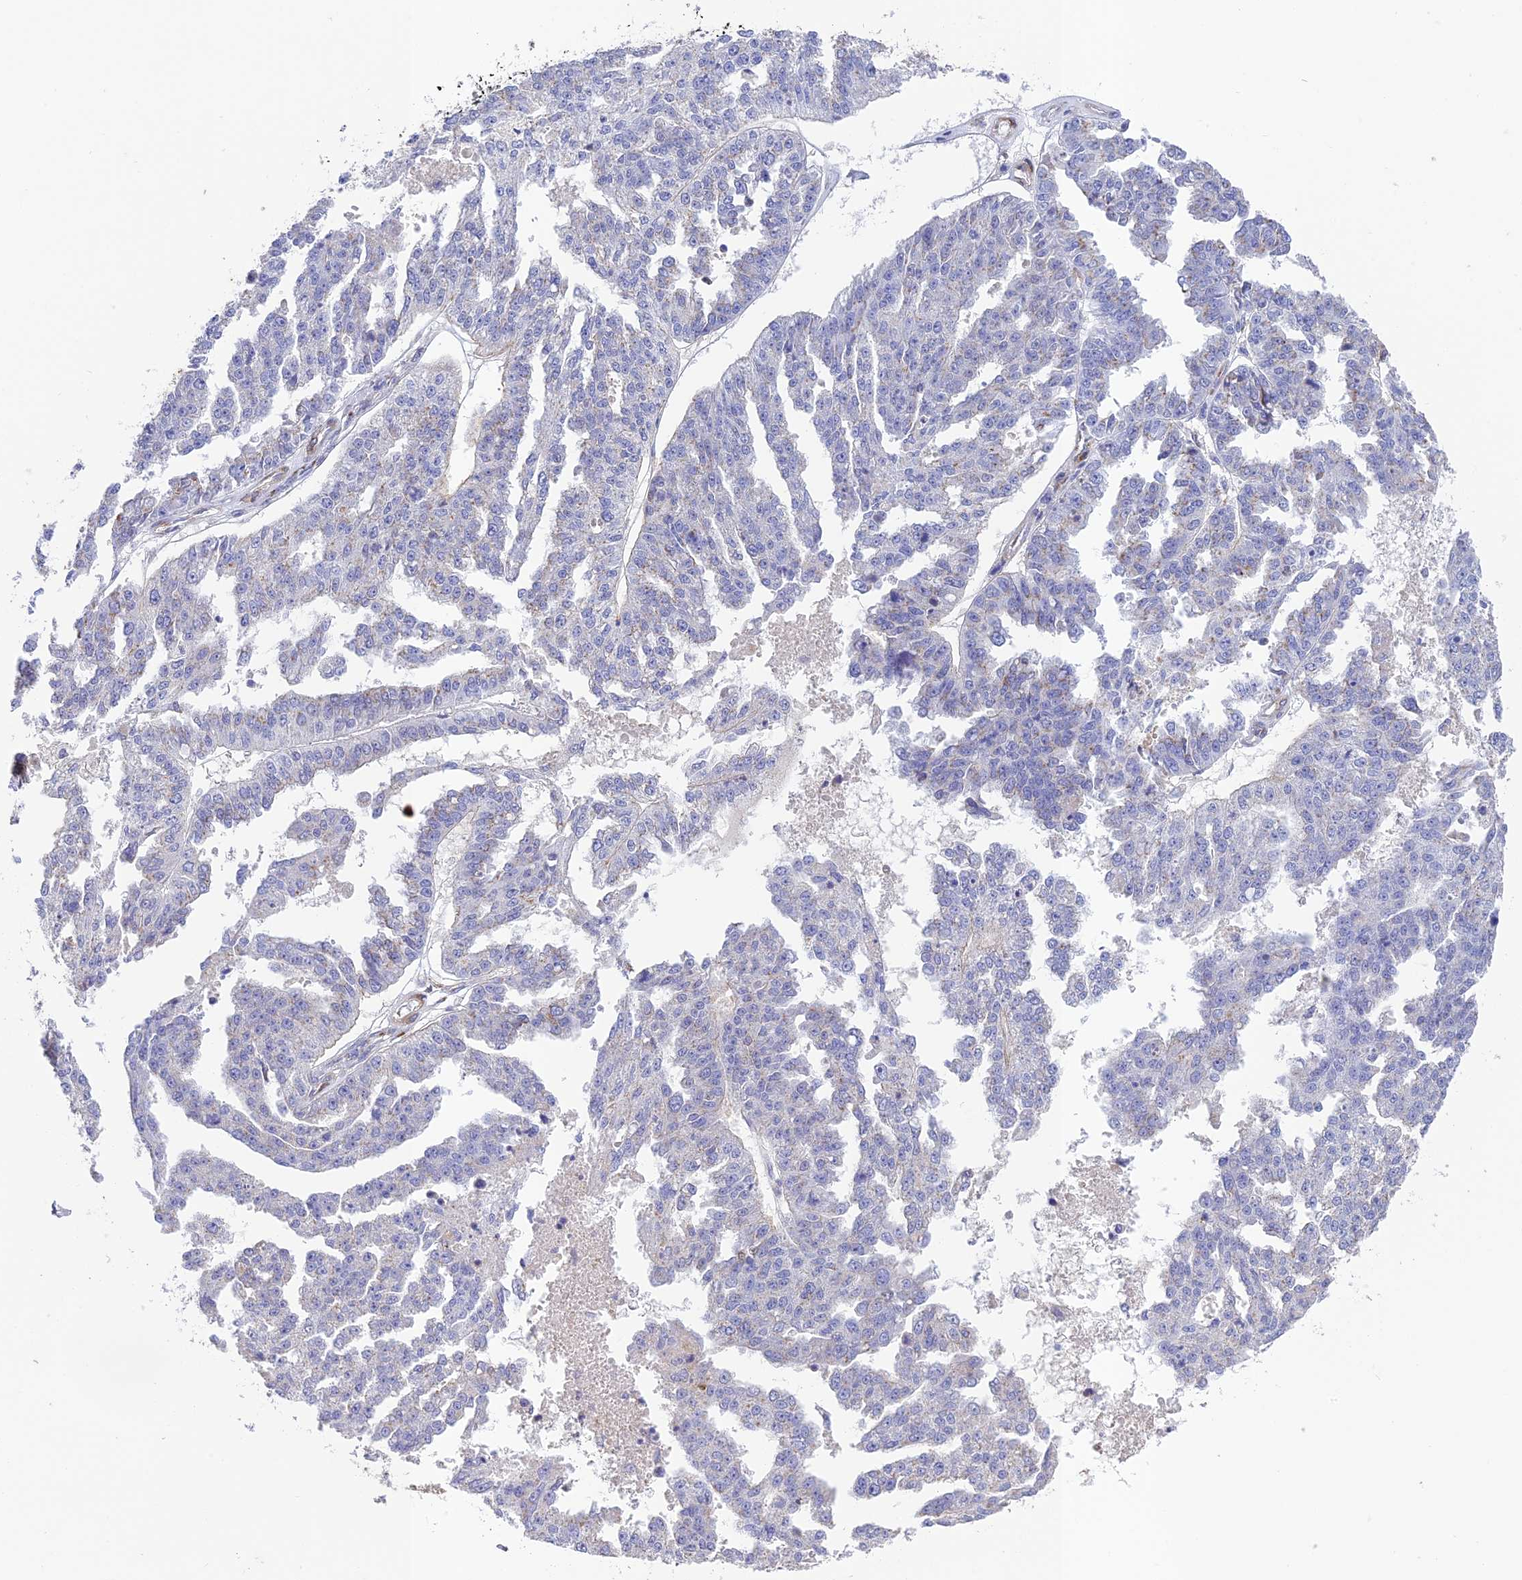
{"staining": {"intensity": "negative", "quantity": "none", "location": "none"}, "tissue": "ovarian cancer", "cell_type": "Tumor cells", "image_type": "cancer", "snomed": [{"axis": "morphology", "description": "Cystadenocarcinoma, serous, NOS"}, {"axis": "topography", "description": "Ovary"}], "caption": "High power microscopy histopathology image of an immunohistochemistry histopathology image of ovarian serous cystadenocarcinoma, revealing no significant staining in tumor cells.", "gene": "TNS1", "patient": {"sex": "female", "age": 58}}